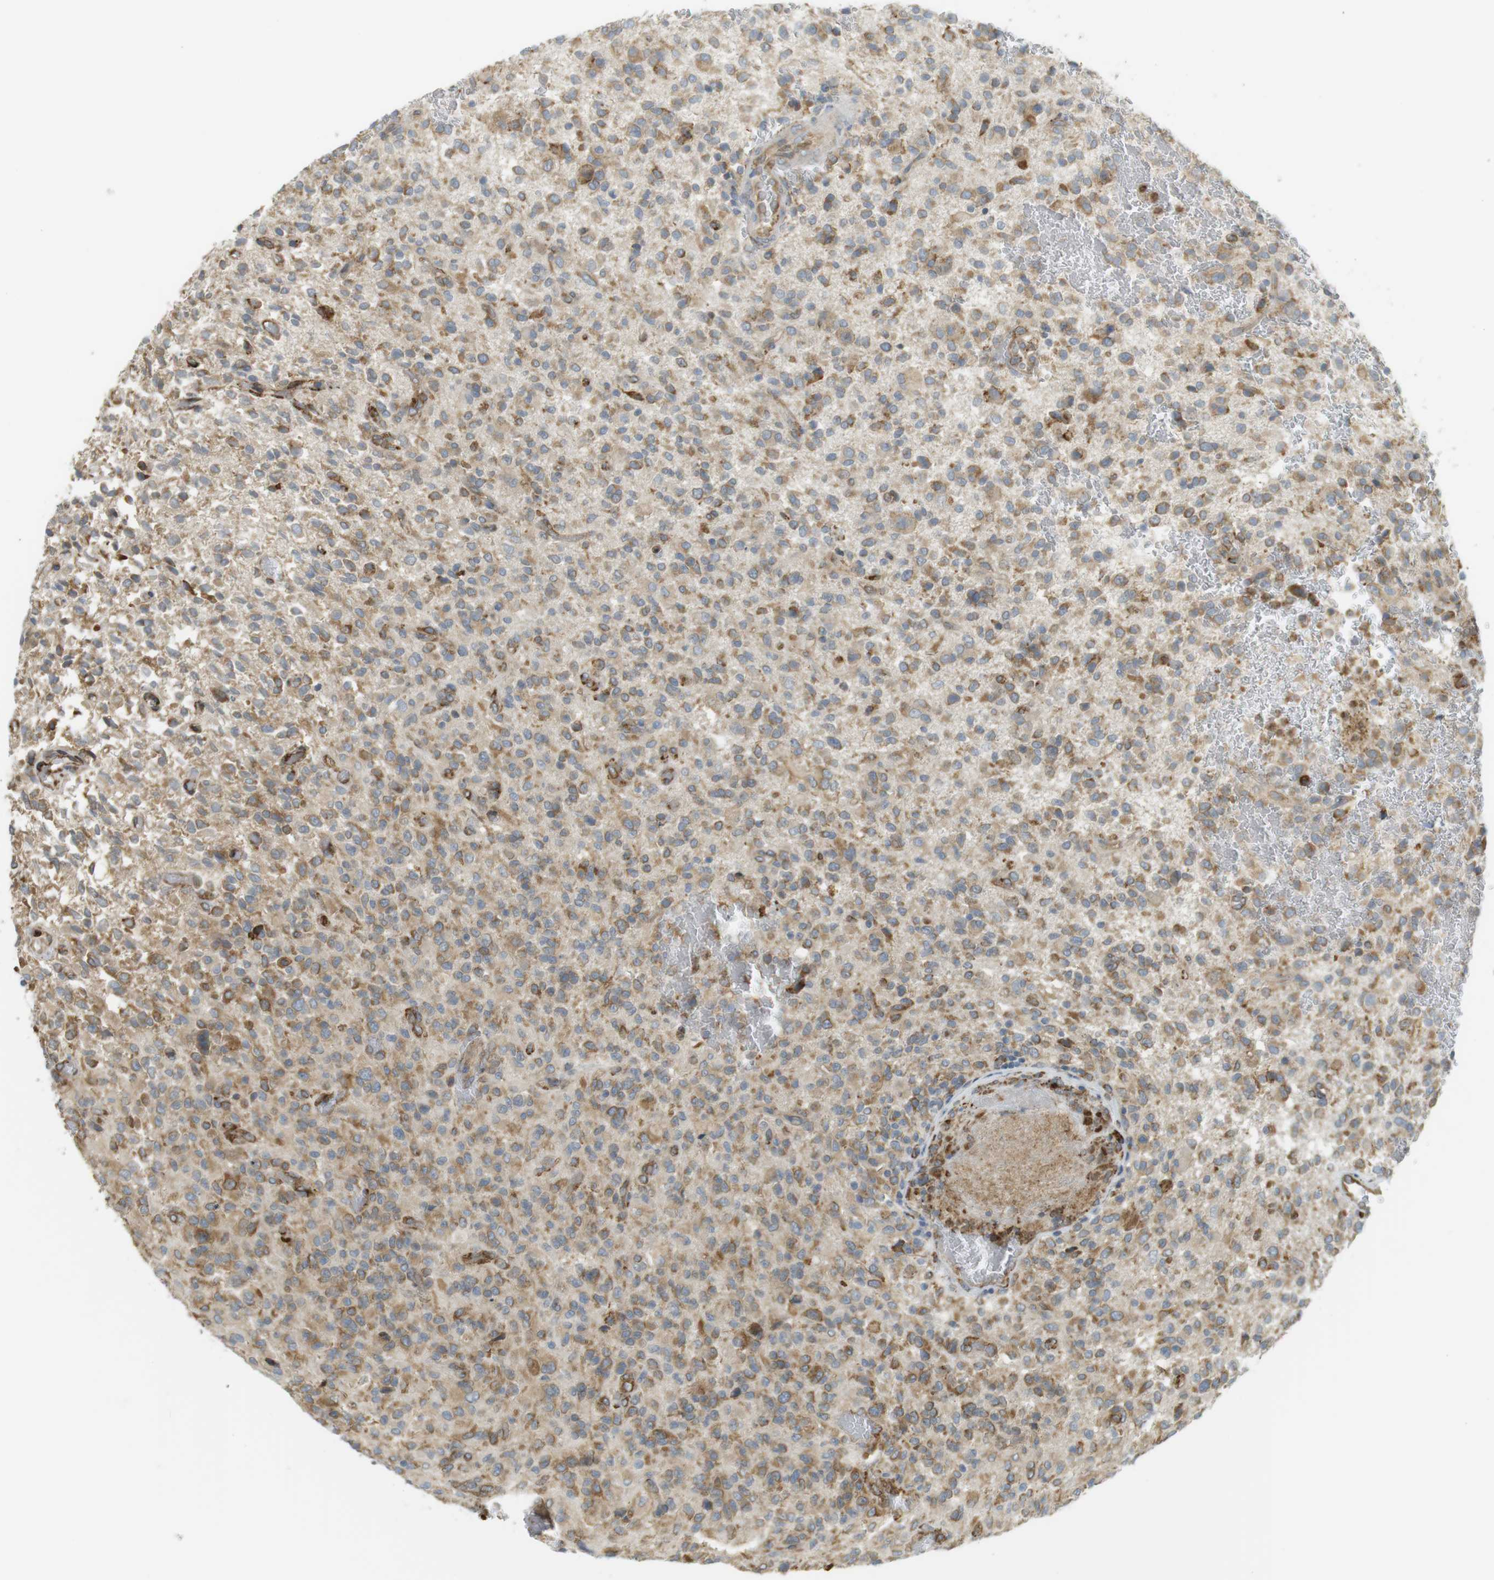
{"staining": {"intensity": "moderate", "quantity": "25%-75%", "location": "cytoplasmic/membranous"}, "tissue": "glioma", "cell_type": "Tumor cells", "image_type": "cancer", "snomed": [{"axis": "morphology", "description": "Glioma, malignant, High grade"}, {"axis": "topography", "description": "Brain"}], "caption": "Immunohistochemical staining of glioma shows medium levels of moderate cytoplasmic/membranous protein positivity in approximately 25%-75% of tumor cells.", "gene": "MBOAT2", "patient": {"sex": "male", "age": 71}}